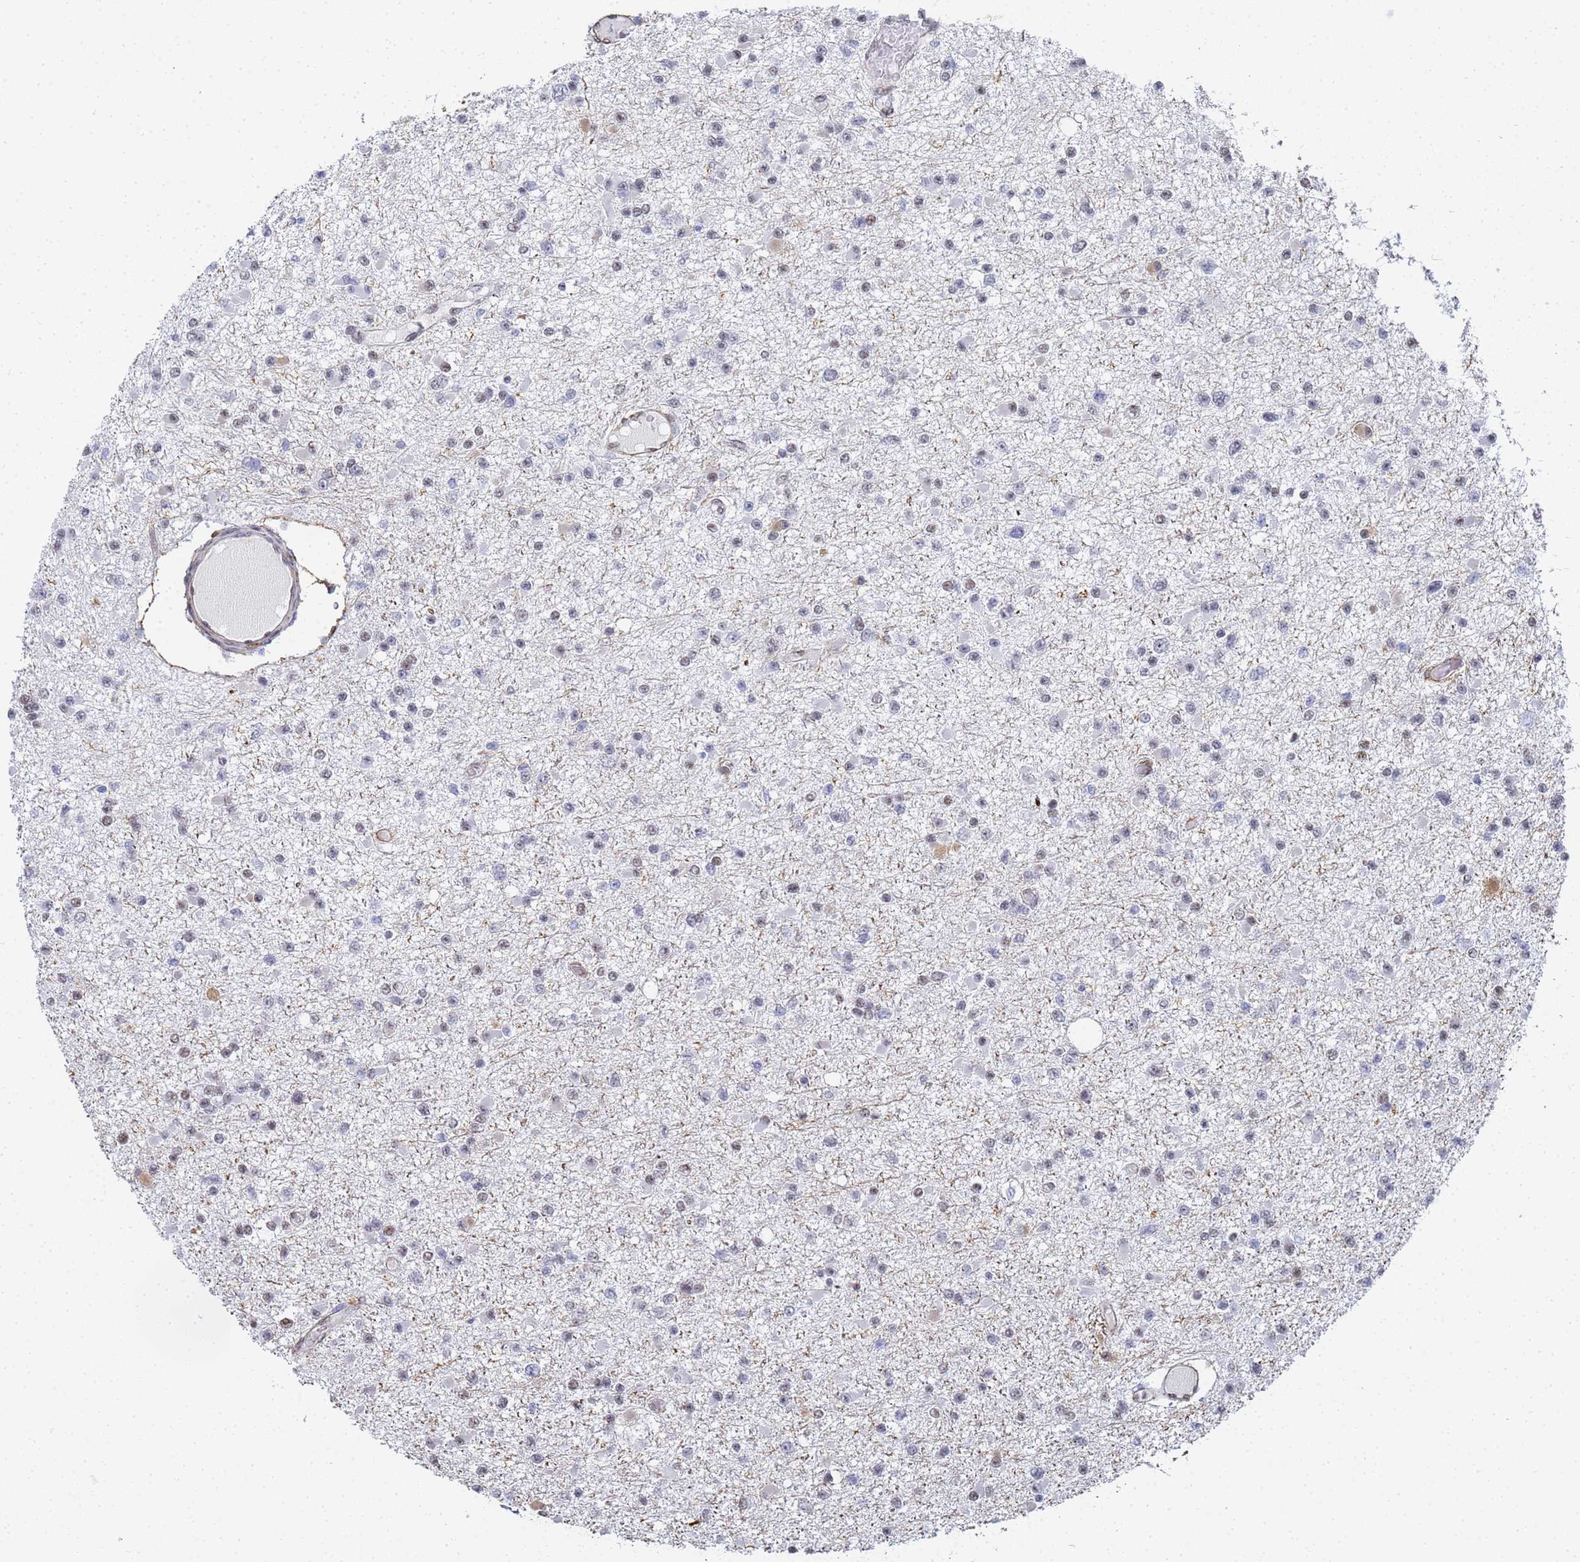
{"staining": {"intensity": "moderate", "quantity": "<25%", "location": "nuclear"}, "tissue": "glioma", "cell_type": "Tumor cells", "image_type": "cancer", "snomed": [{"axis": "morphology", "description": "Glioma, malignant, Low grade"}, {"axis": "topography", "description": "Brain"}], "caption": "Protein staining shows moderate nuclear staining in about <25% of tumor cells in glioma.", "gene": "PRRT4", "patient": {"sex": "female", "age": 22}}